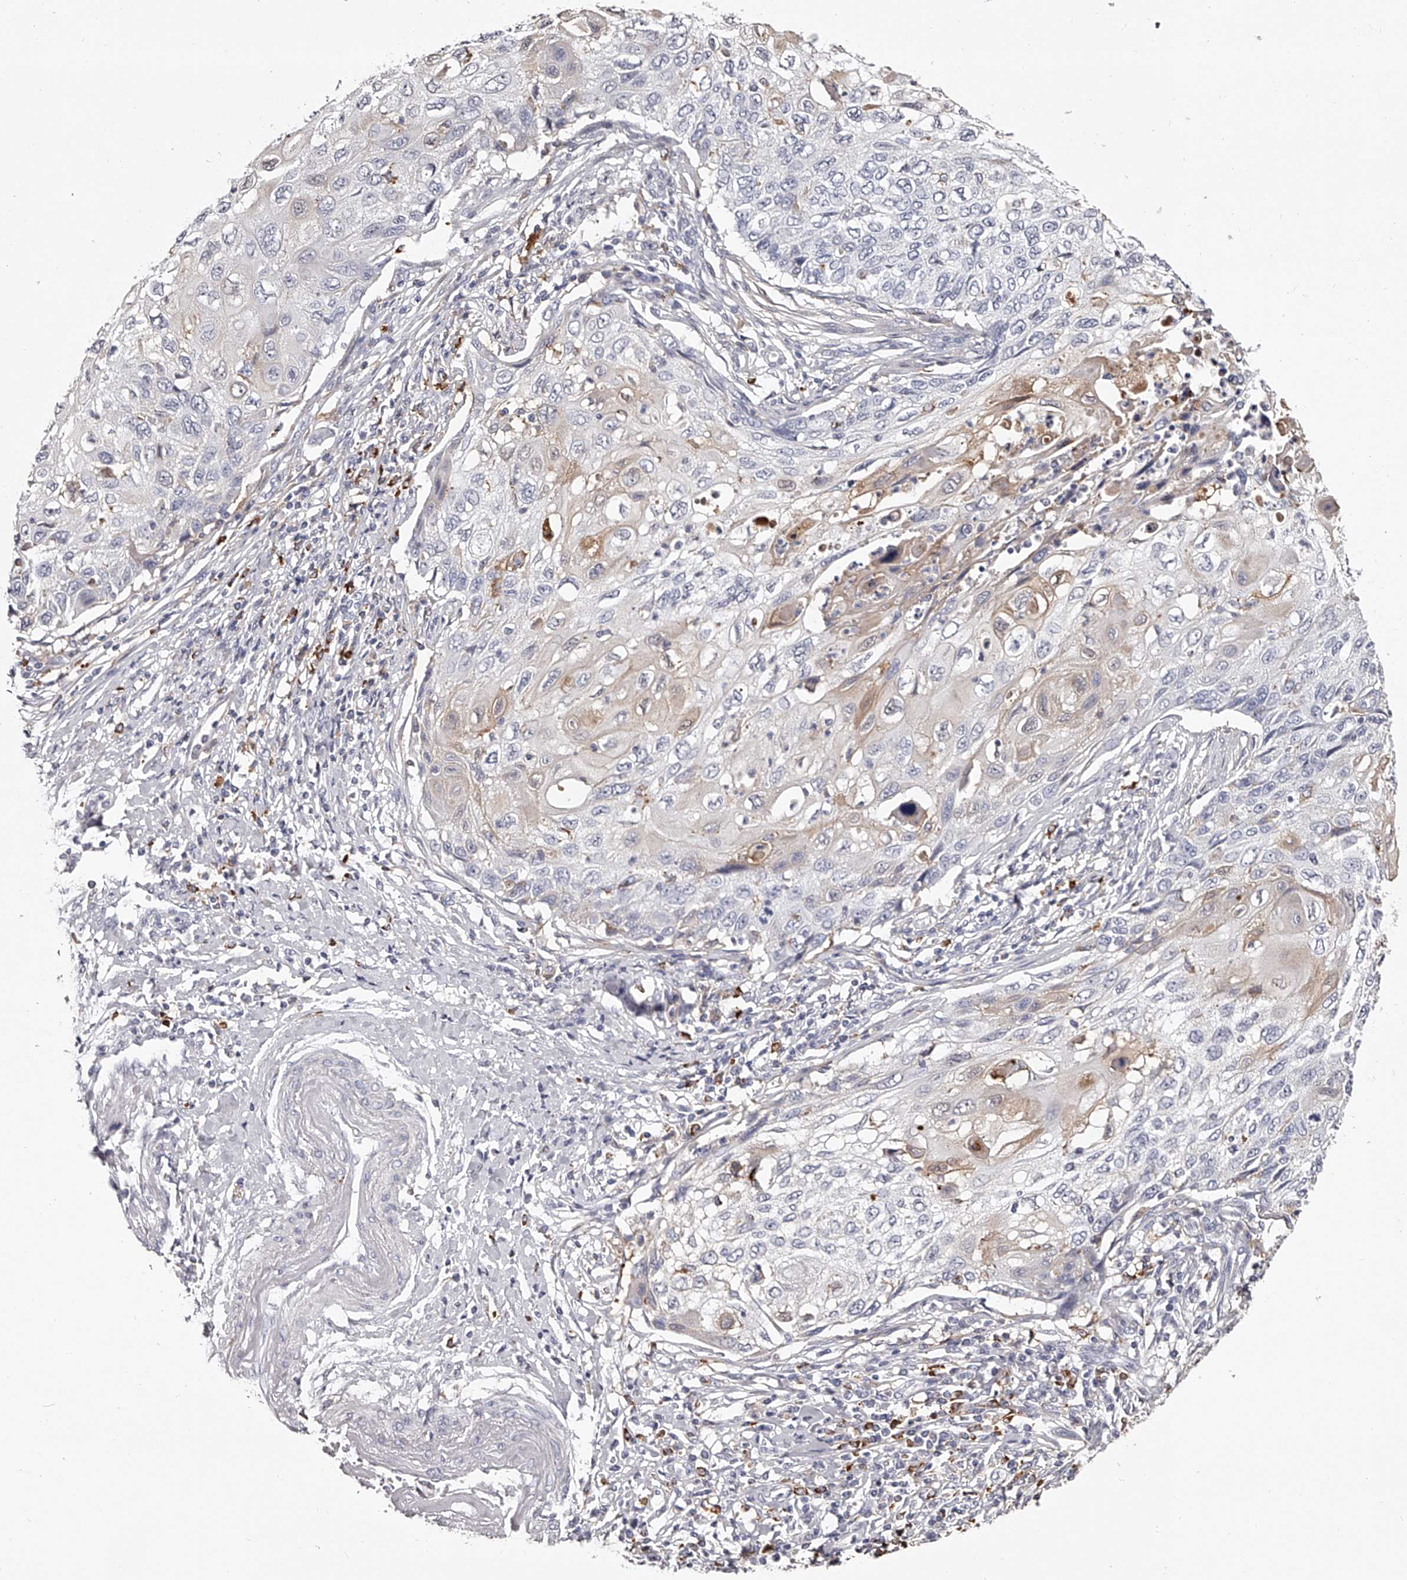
{"staining": {"intensity": "weak", "quantity": "<25%", "location": "cytoplasmic/membranous"}, "tissue": "cervical cancer", "cell_type": "Tumor cells", "image_type": "cancer", "snomed": [{"axis": "morphology", "description": "Squamous cell carcinoma, NOS"}, {"axis": "topography", "description": "Cervix"}], "caption": "Cervical cancer (squamous cell carcinoma) was stained to show a protein in brown. There is no significant expression in tumor cells.", "gene": "PACSIN1", "patient": {"sex": "female", "age": 70}}